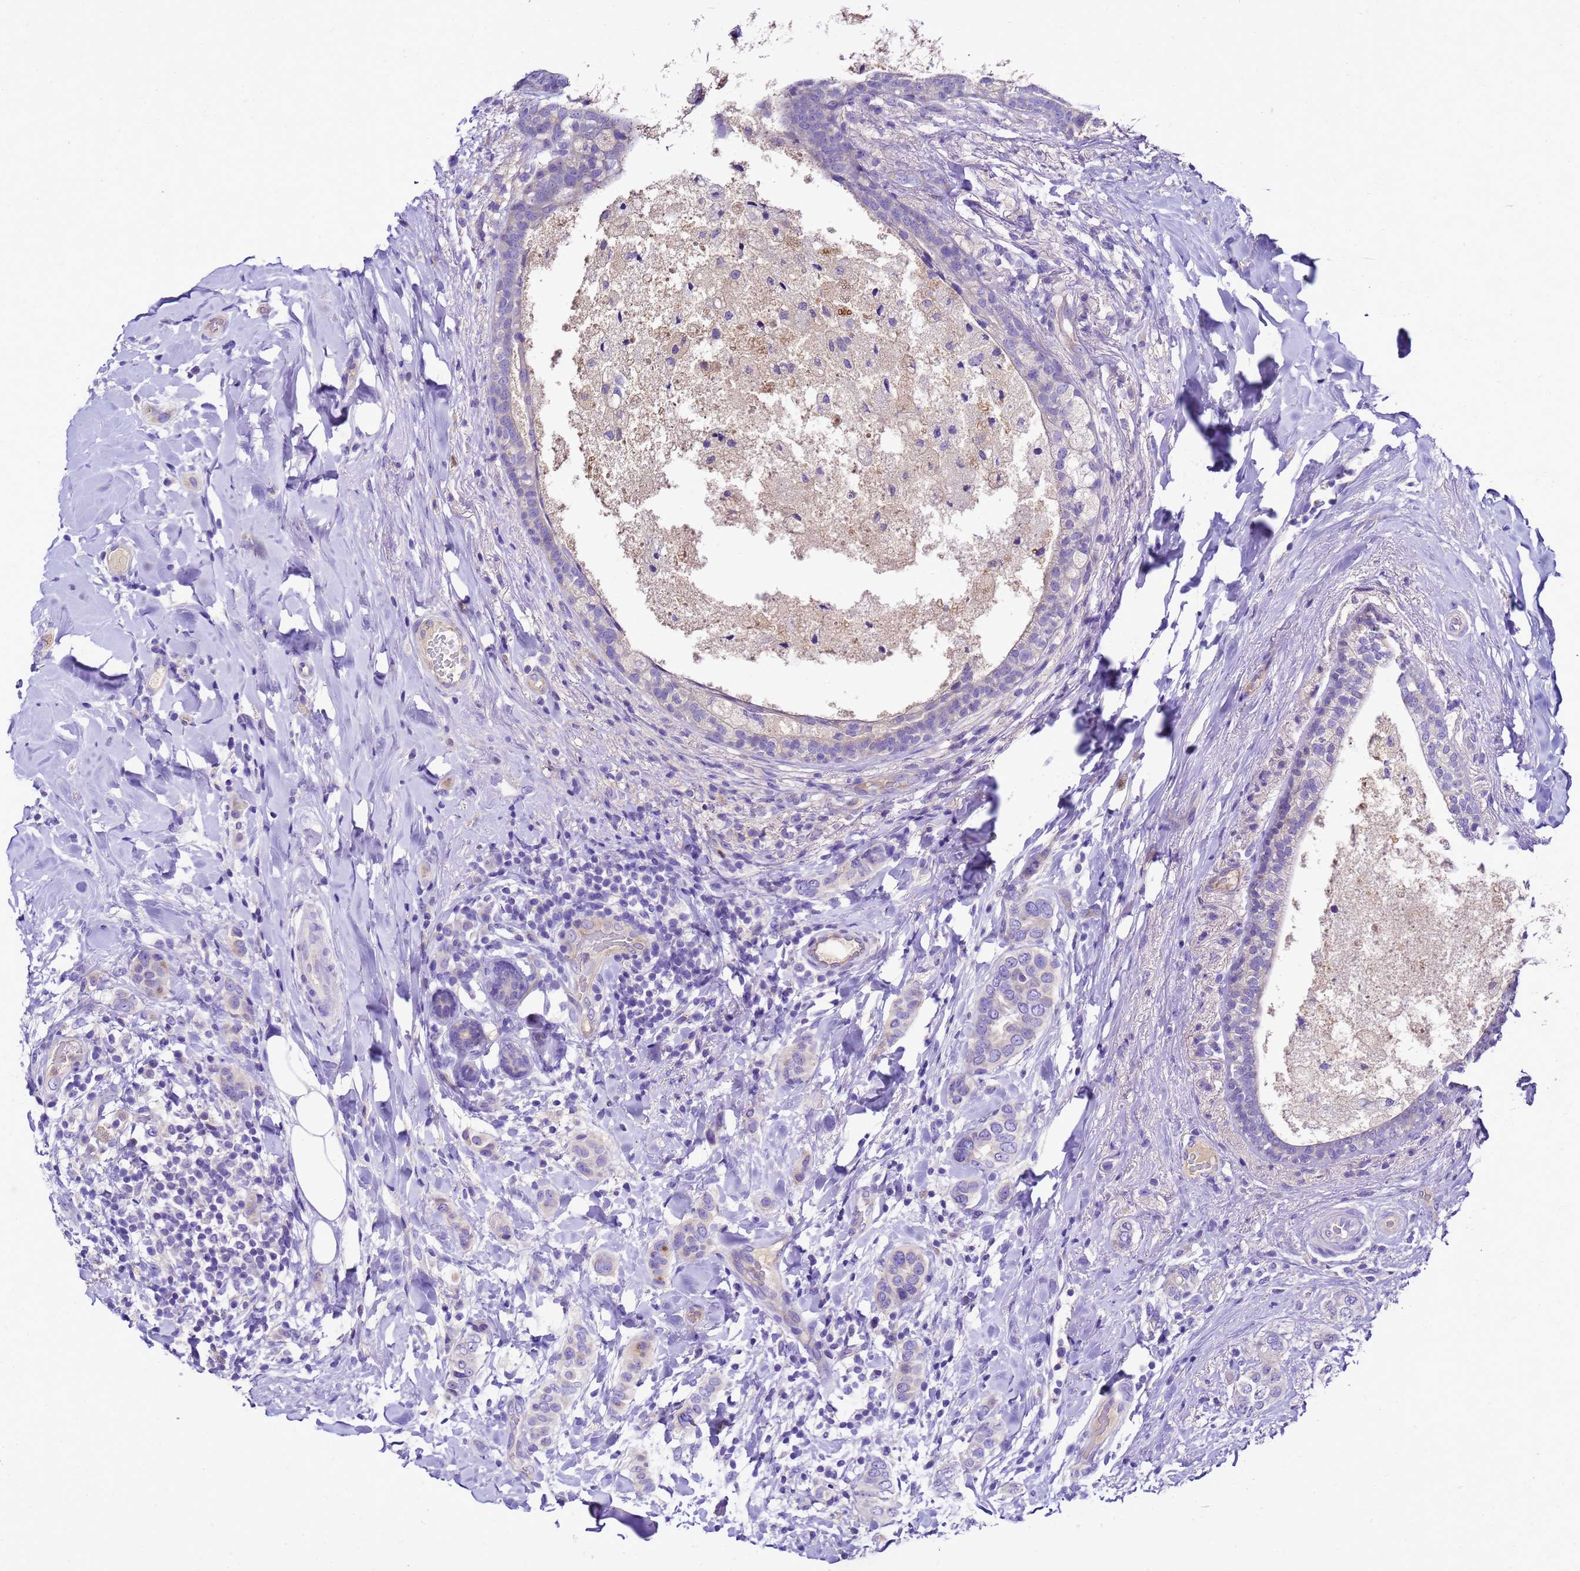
{"staining": {"intensity": "negative", "quantity": "none", "location": "none"}, "tissue": "breast cancer", "cell_type": "Tumor cells", "image_type": "cancer", "snomed": [{"axis": "morphology", "description": "Lobular carcinoma"}, {"axis": "topography", "description": "Breast"}], "caption": "DAB (3,3'-diaminobenzidine) immunohistochemical staining of human breast cancer (lobular carcinoma) reveals no significant positivity in tumor cells.", "gene": "UGT2A1", "patient": {"sex": "female", "age": 51}}